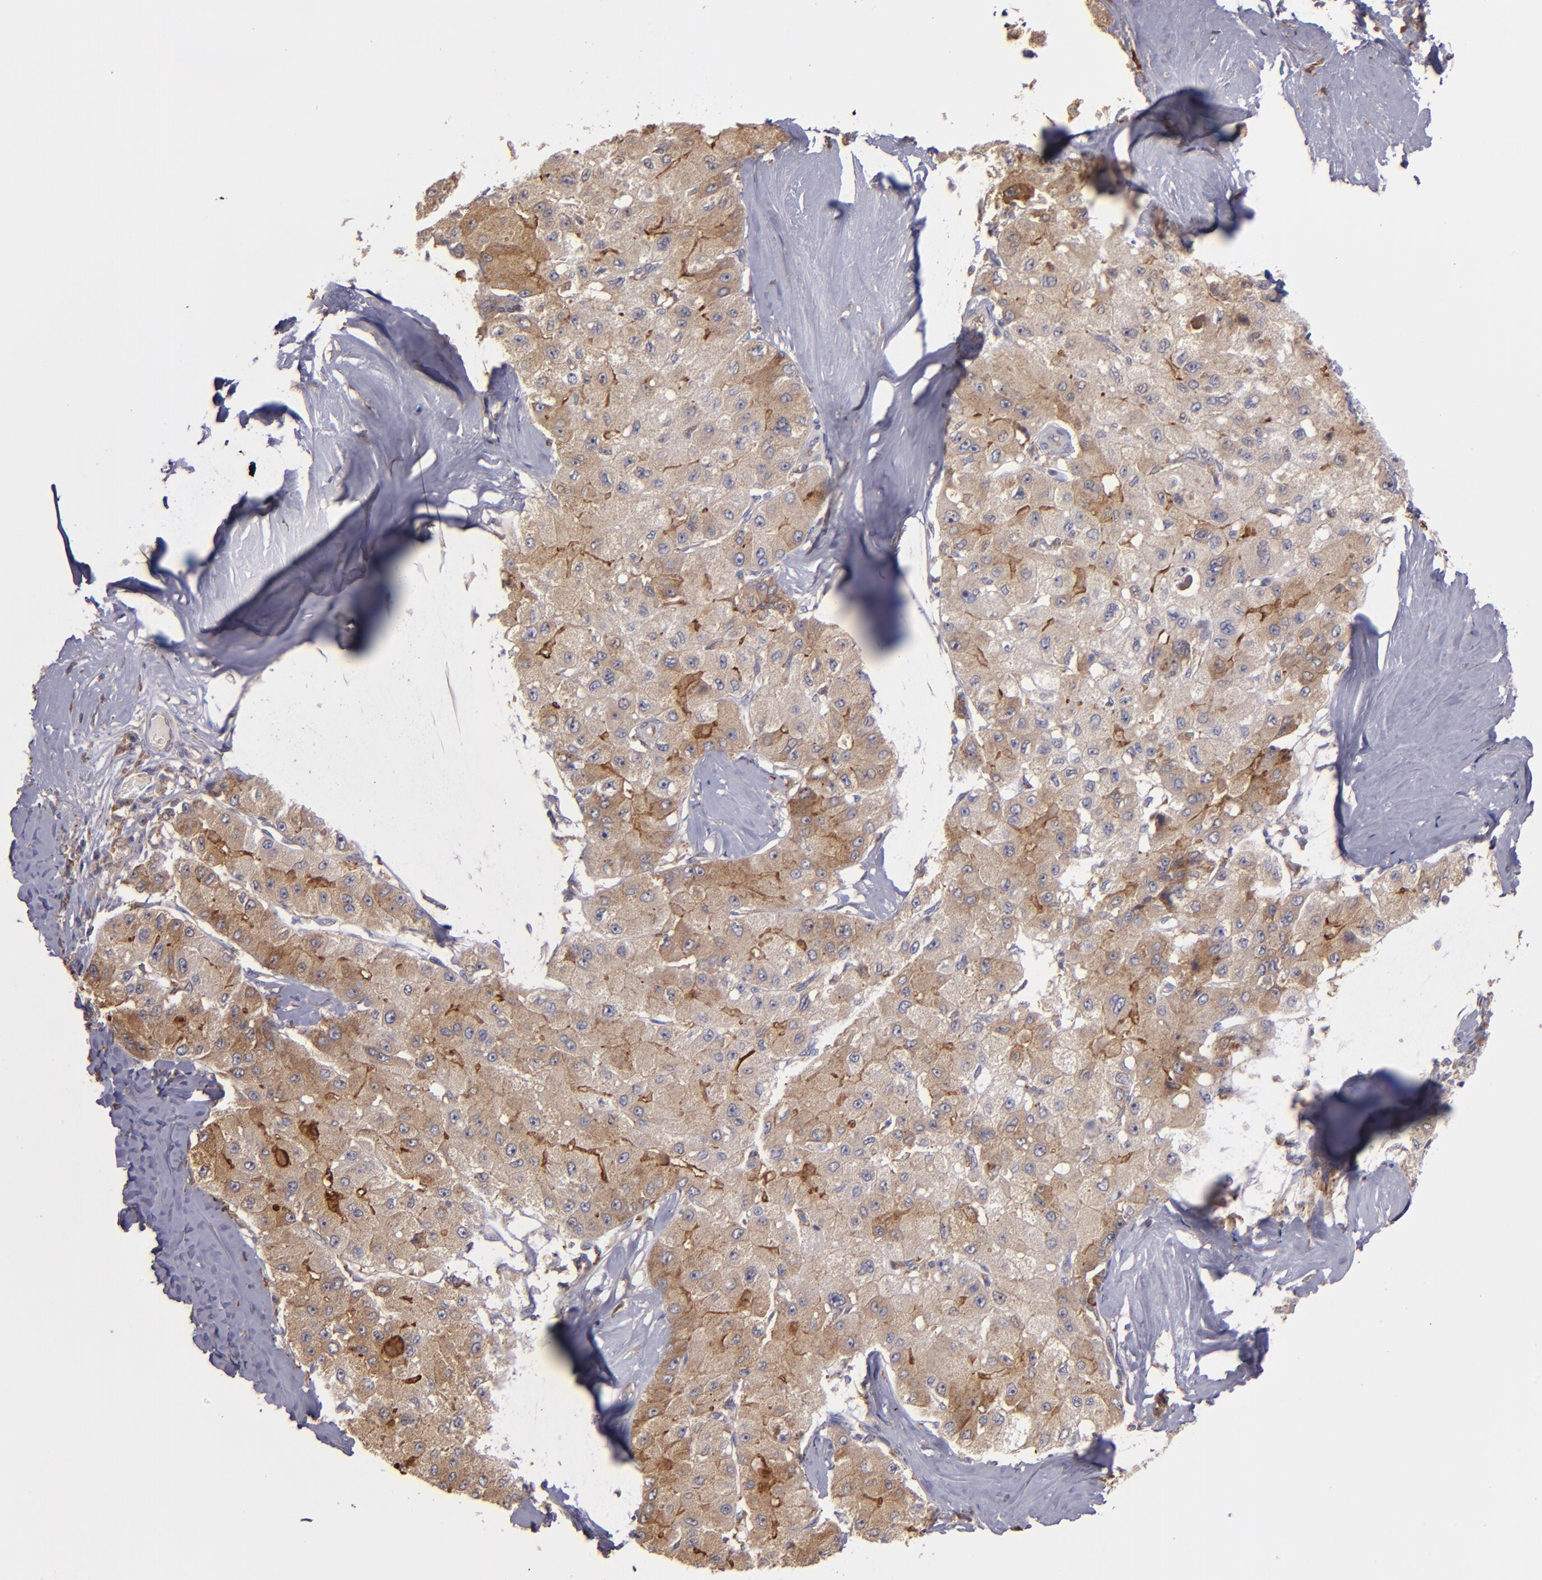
{"staining": {"intensity": "moderate", "quantity": ">75%", "location": "cytoplasmic/membranous"}, "tissue": "liver cancer", "cell_type": "Tumor cells", "image_type": "cancer", "snomed": [{"axis": "morphology", "description": "Carcinoma, Hepatocellular, NOS"}, {"axis": "topography", "description": "Liver"}], "caption": "Immunohistochemical staining of human liver hepatocellular carcinoma exhibits medium levels of moderate cytoplasmic/membranous expression in approximately >75% of tumor cells.", "gene": "IFIH1", "patient": {"sex": "male", "age": 80}}